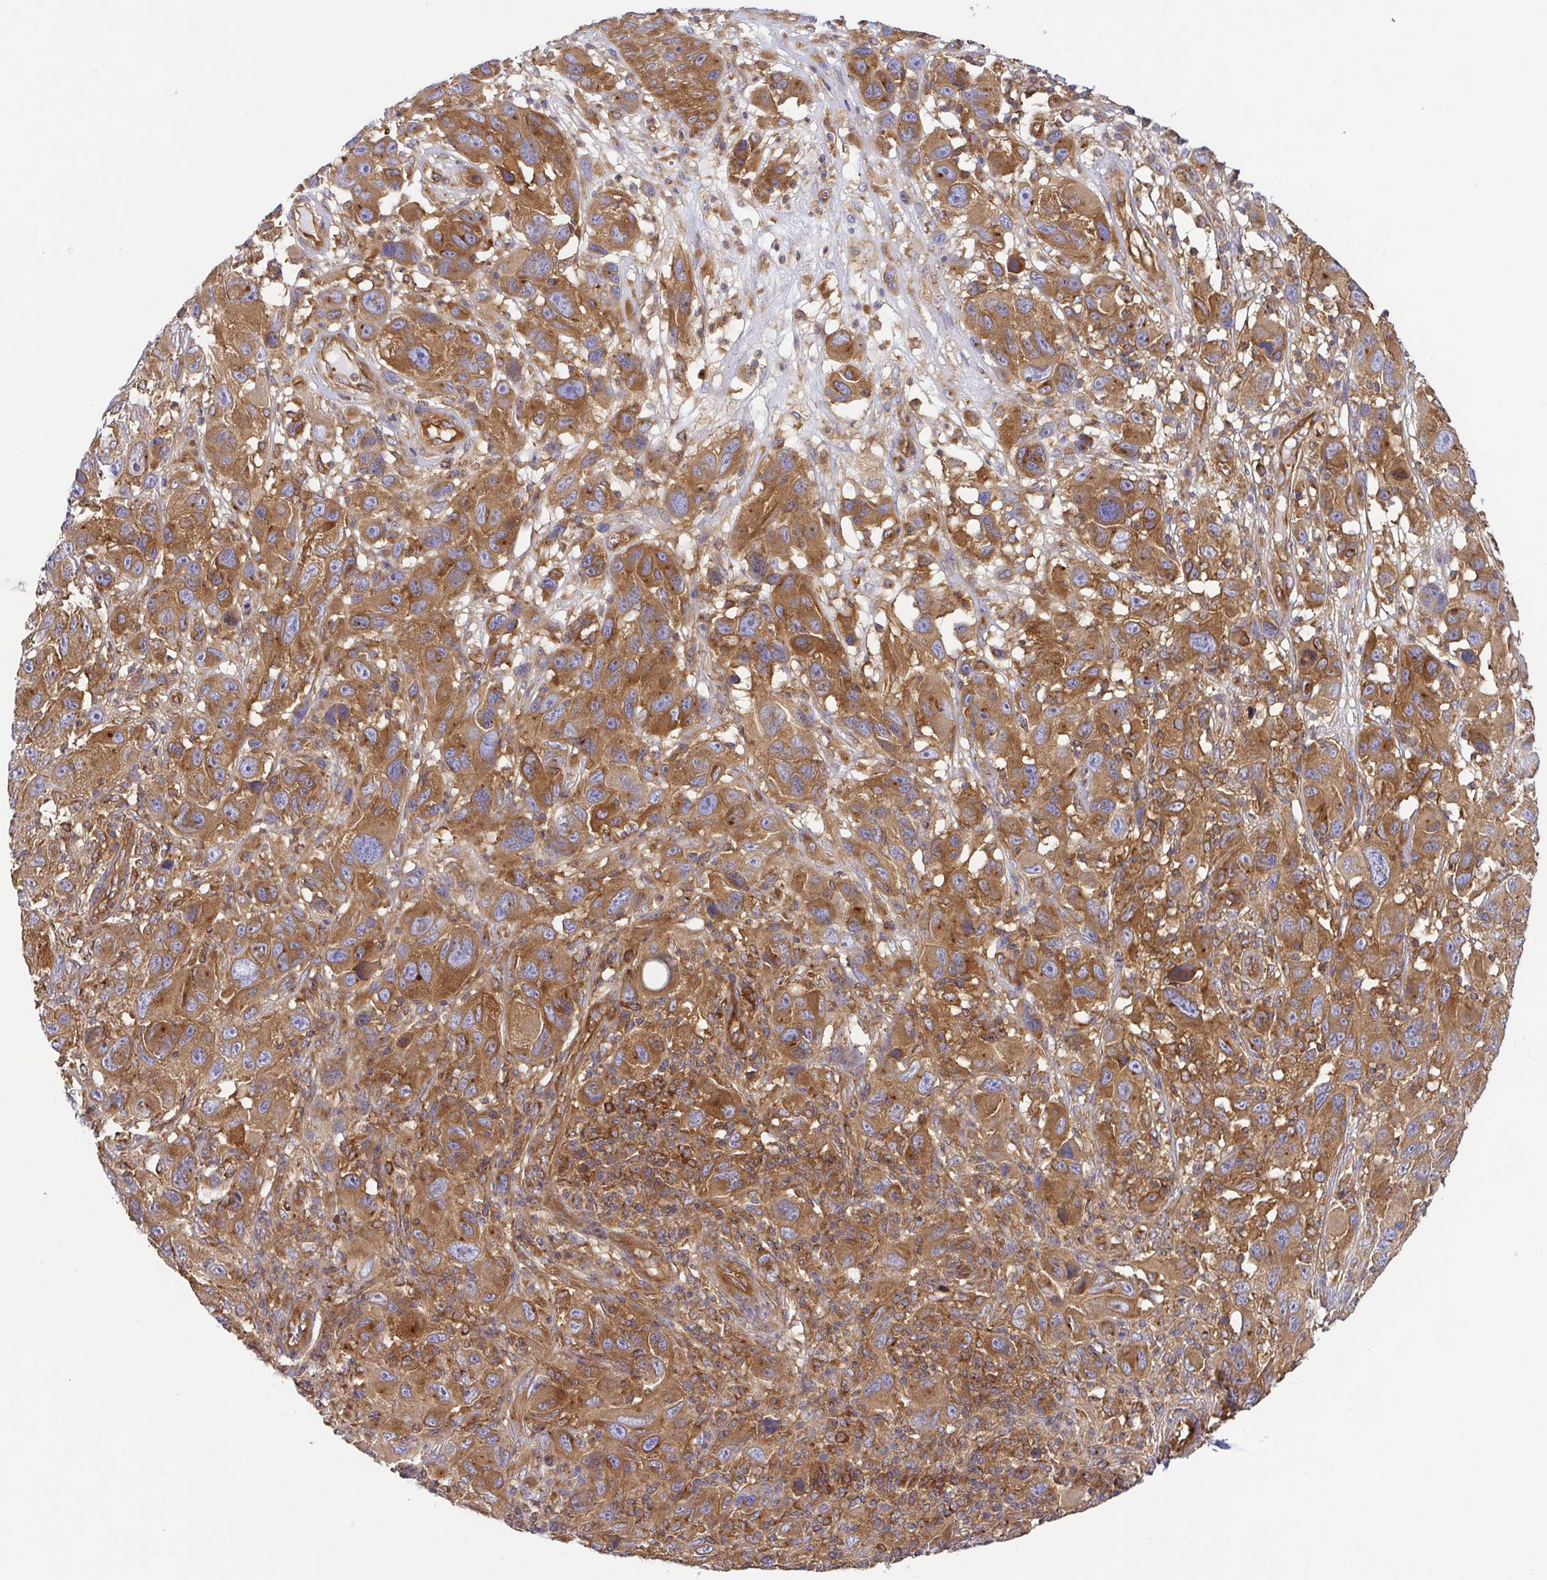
{"staining": {"intensity": "moderate", "quantity": ">75%", "location": "cytoplasmic/membranous"}, "tissue": "melanoma", "cell_type": "Tumor cells", "image_type": "cancer", "snomed": [{"axis": "morphology", "description": "Malignant melanoma, NOS"}, {"axis": "topography", "description": "Skin"}], "caption": "Moderate cytoplasmic/membranous positivity is appreciated in approximately >75% of tumor cells in malignant melanoma.", "gene": "KIF5B", "patient": {"sex": "male", "age": 53}}